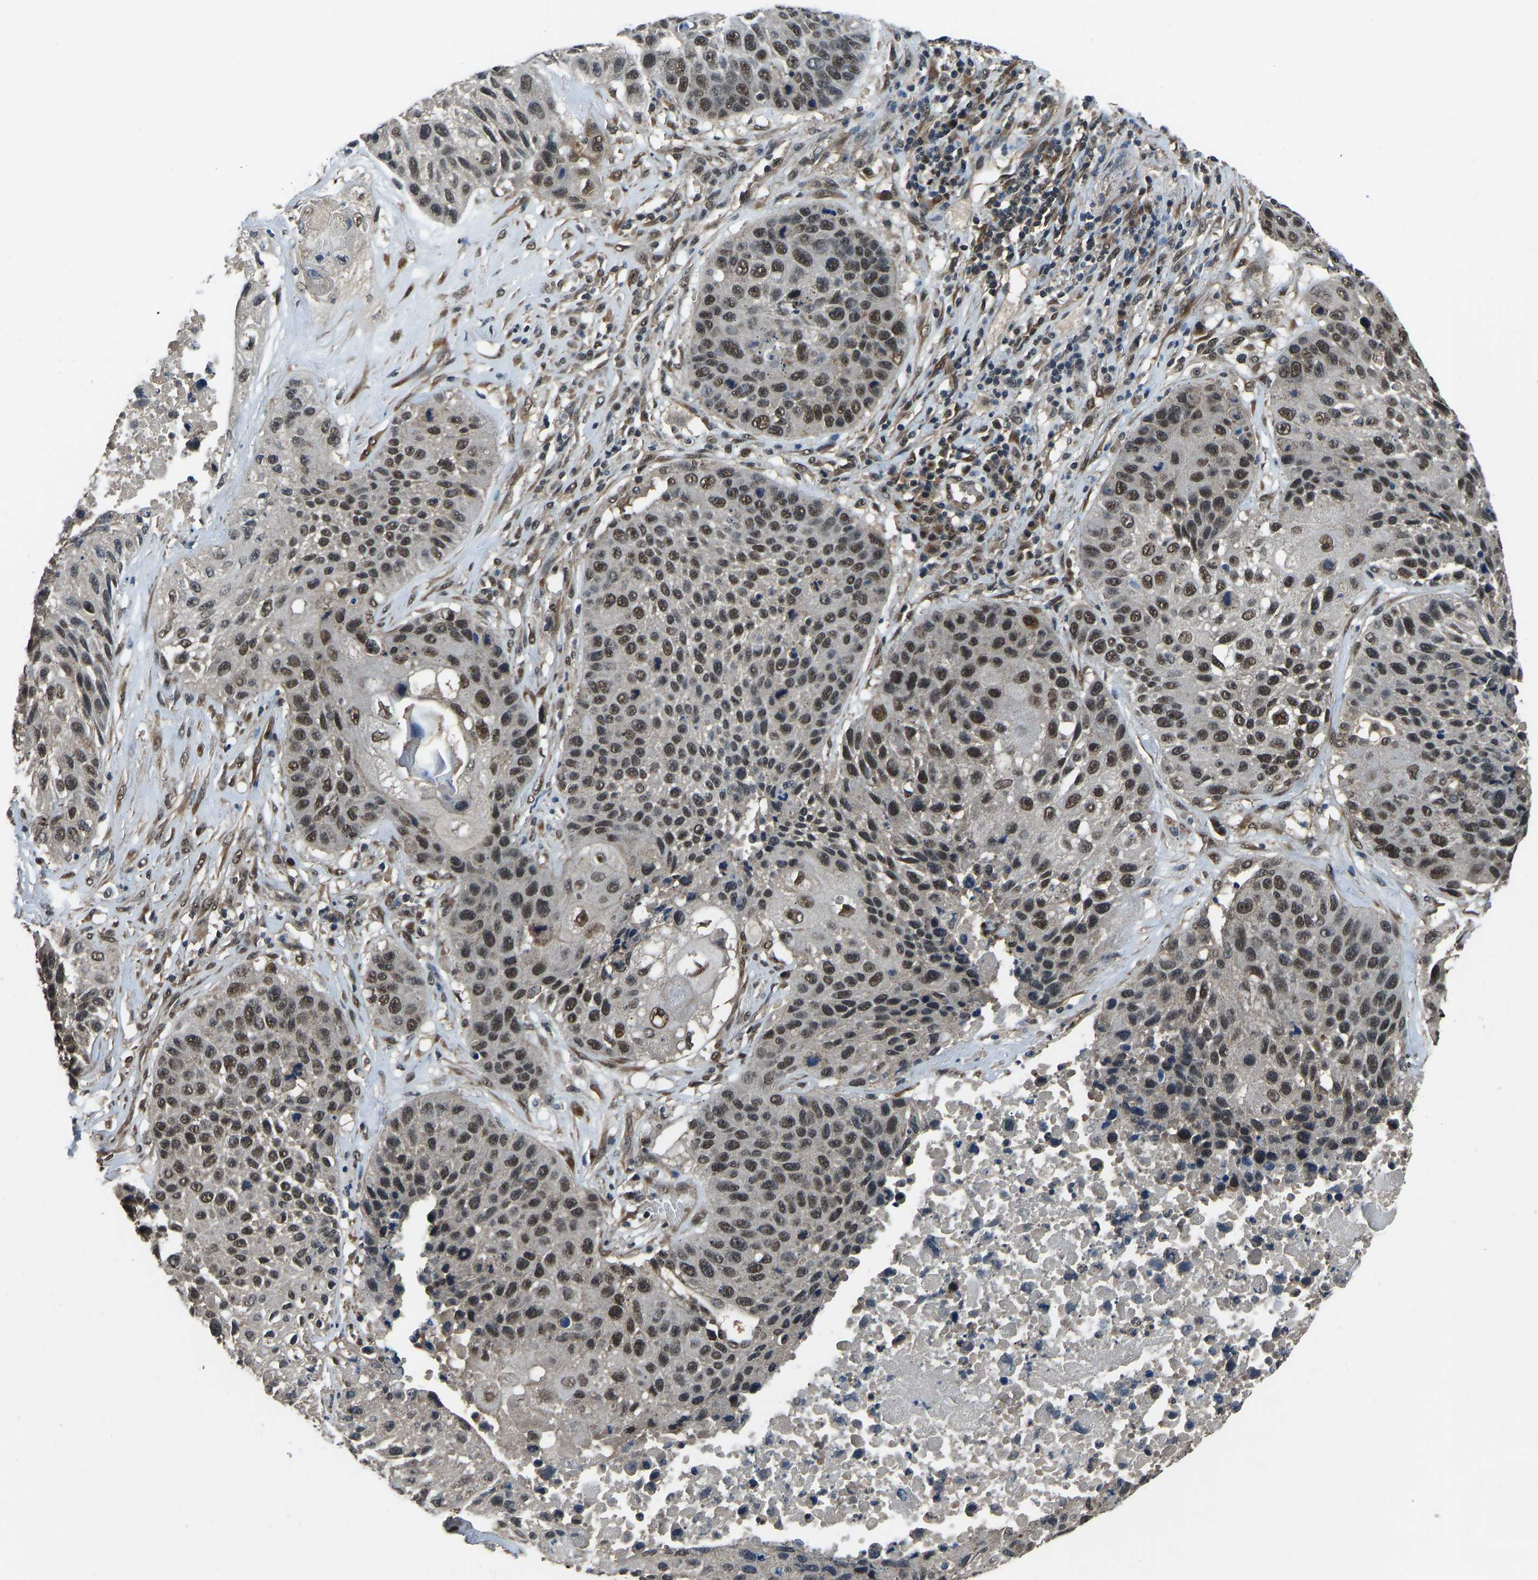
{"staining": {"intensity": "moderate", "quantity": ">75%", "location": "nuclear"}, "tissue": "lung cancer", "cell_type": "Tumor cells", "image_type": "cancer", "snomed": [{"axis": "morphology", "description": "Squamous cell carcinoma, NOS"}, {"axis": "topography", "description": "Lung"}], "caption": "IHC staining of lung cancer (squamous cell carcinoma), which reveals medium levels of moderate nuclear positivity in about >75% of tumor cells indicating moderate nuclear protein positivity. The staining was performed using DAB (brown) for protein detection and nuclei were counterstained in hematoxylin (blue).", "gene": "TOX4", "patient": {"sex": "male", "age": 61}}